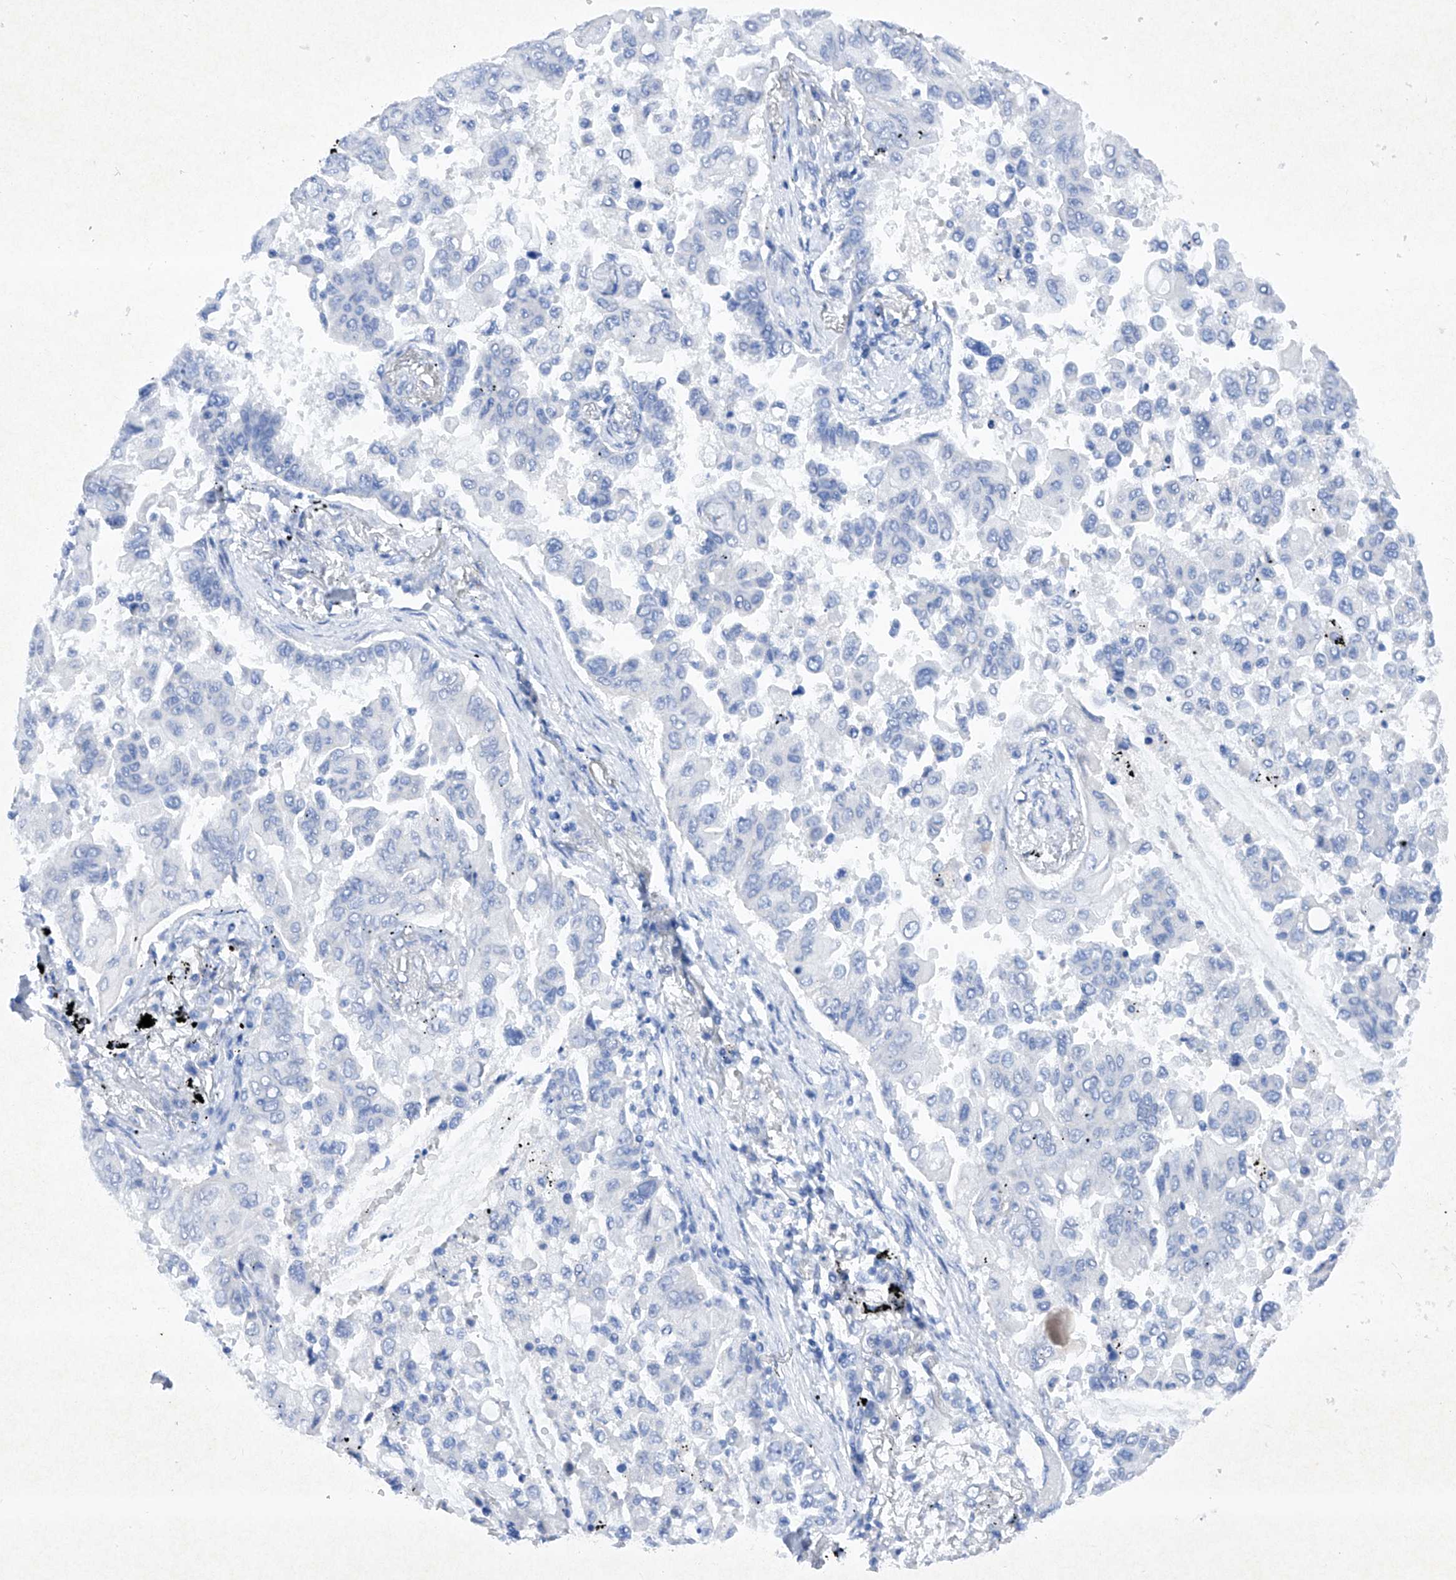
{"staining": {"intensity": "negative", "quantity": "none", "location": "none"}, "tissue": "lung cancer", "cell_type": "Tumor cells", "image_type": "cancer", "snomed": [{"axis": "morphology", "description": "Adenocarcinoma, NOS"}, {"axis": "topography", "description": "Lung"}], "caption": "IHC image of lung cancer (adenocarcinoma) stained for a protein (brown), which displays no staining in tumor cells.", "gene": "BARX2", "patient": {"sex": "female", "age": 67}}